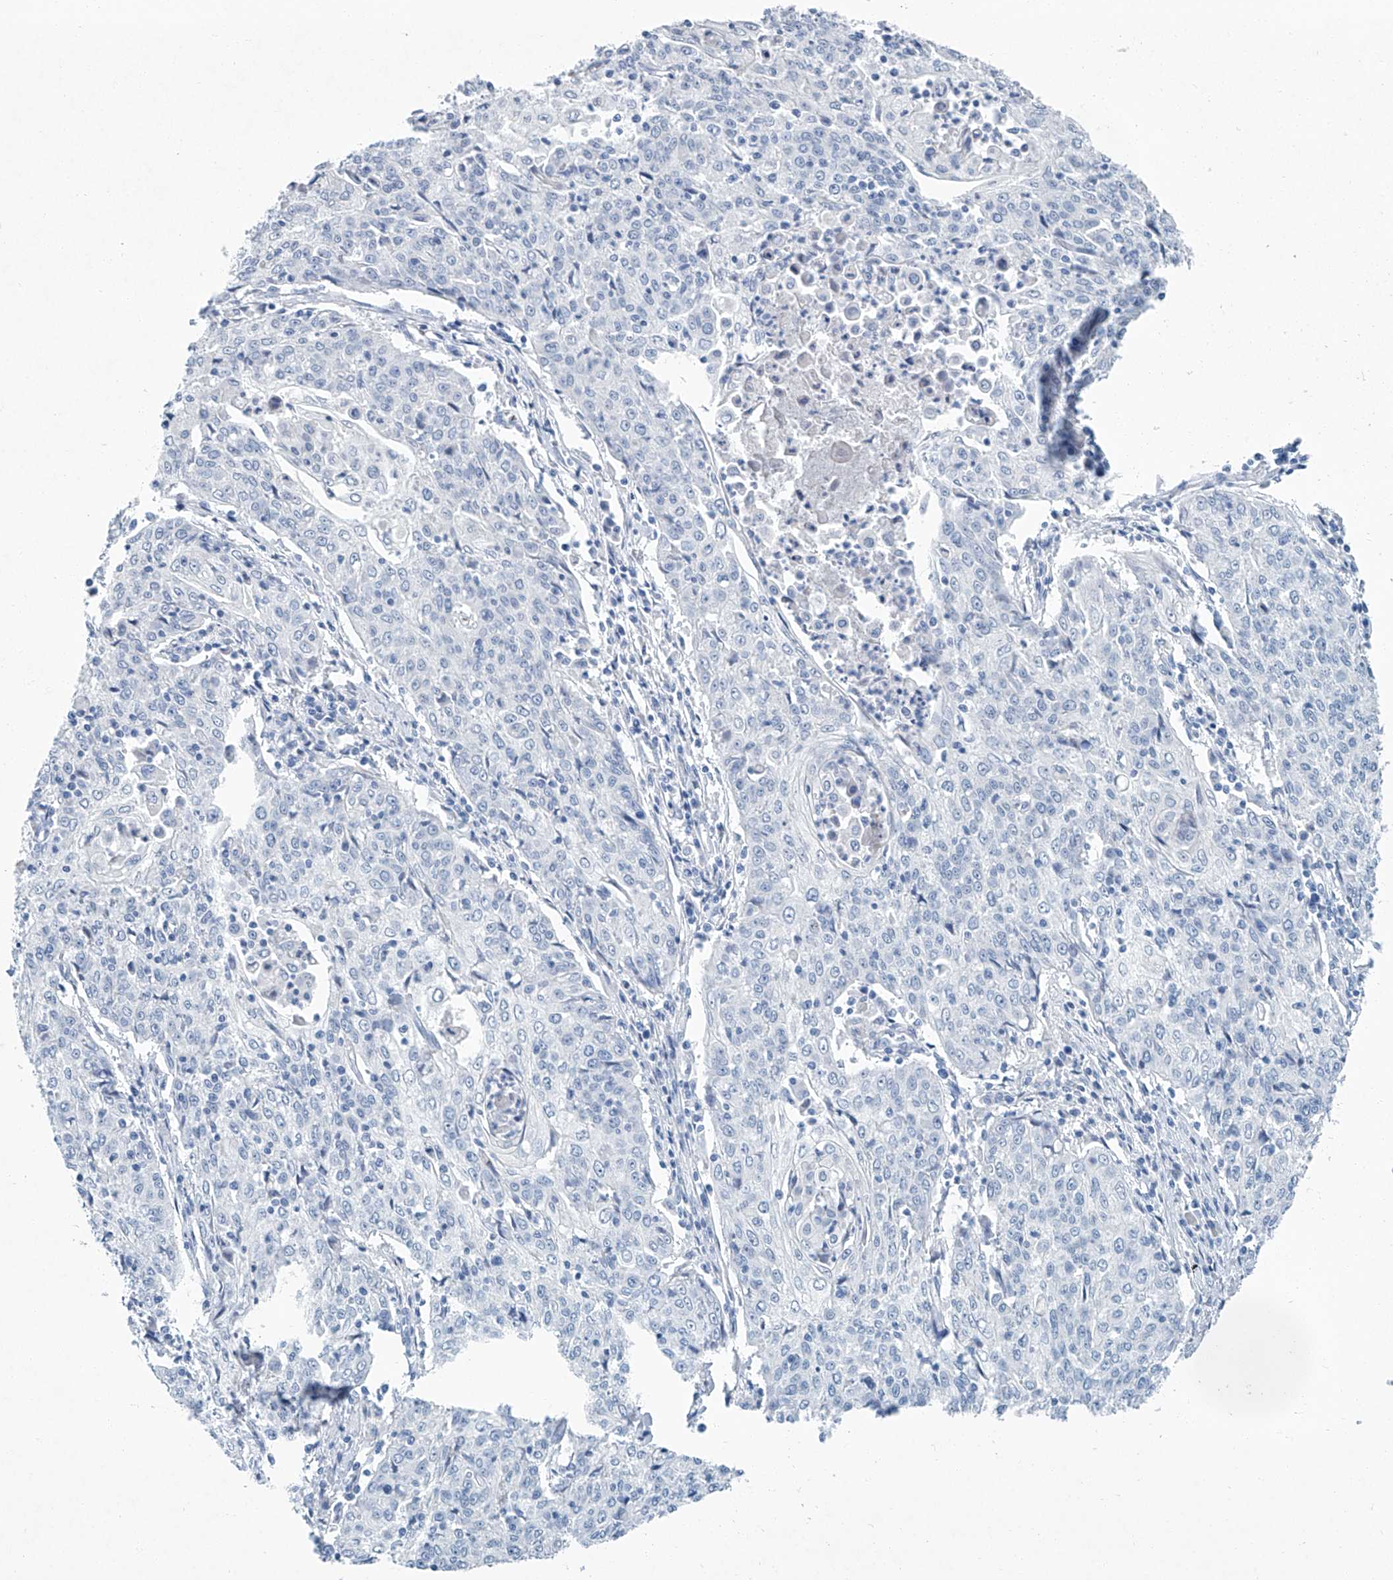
{"staining": {"intensity": "negative", "quantity": "none", "location": "none"}, "tissue": "cervical cancer", "cell_type": "Tumor cells", "image_type": "cancer", "snomed": [{"axis": "morphology", "description": "Squamous cell carcinoma, NOS"}, {"axis": "topography", "description": "Cervix"}], "caption": "There is no significant staining in tumor cells of cervical squamous cell carcinoma.", "gene": "CYP2A7", "patient": {"sex": "female", "age": 48}}